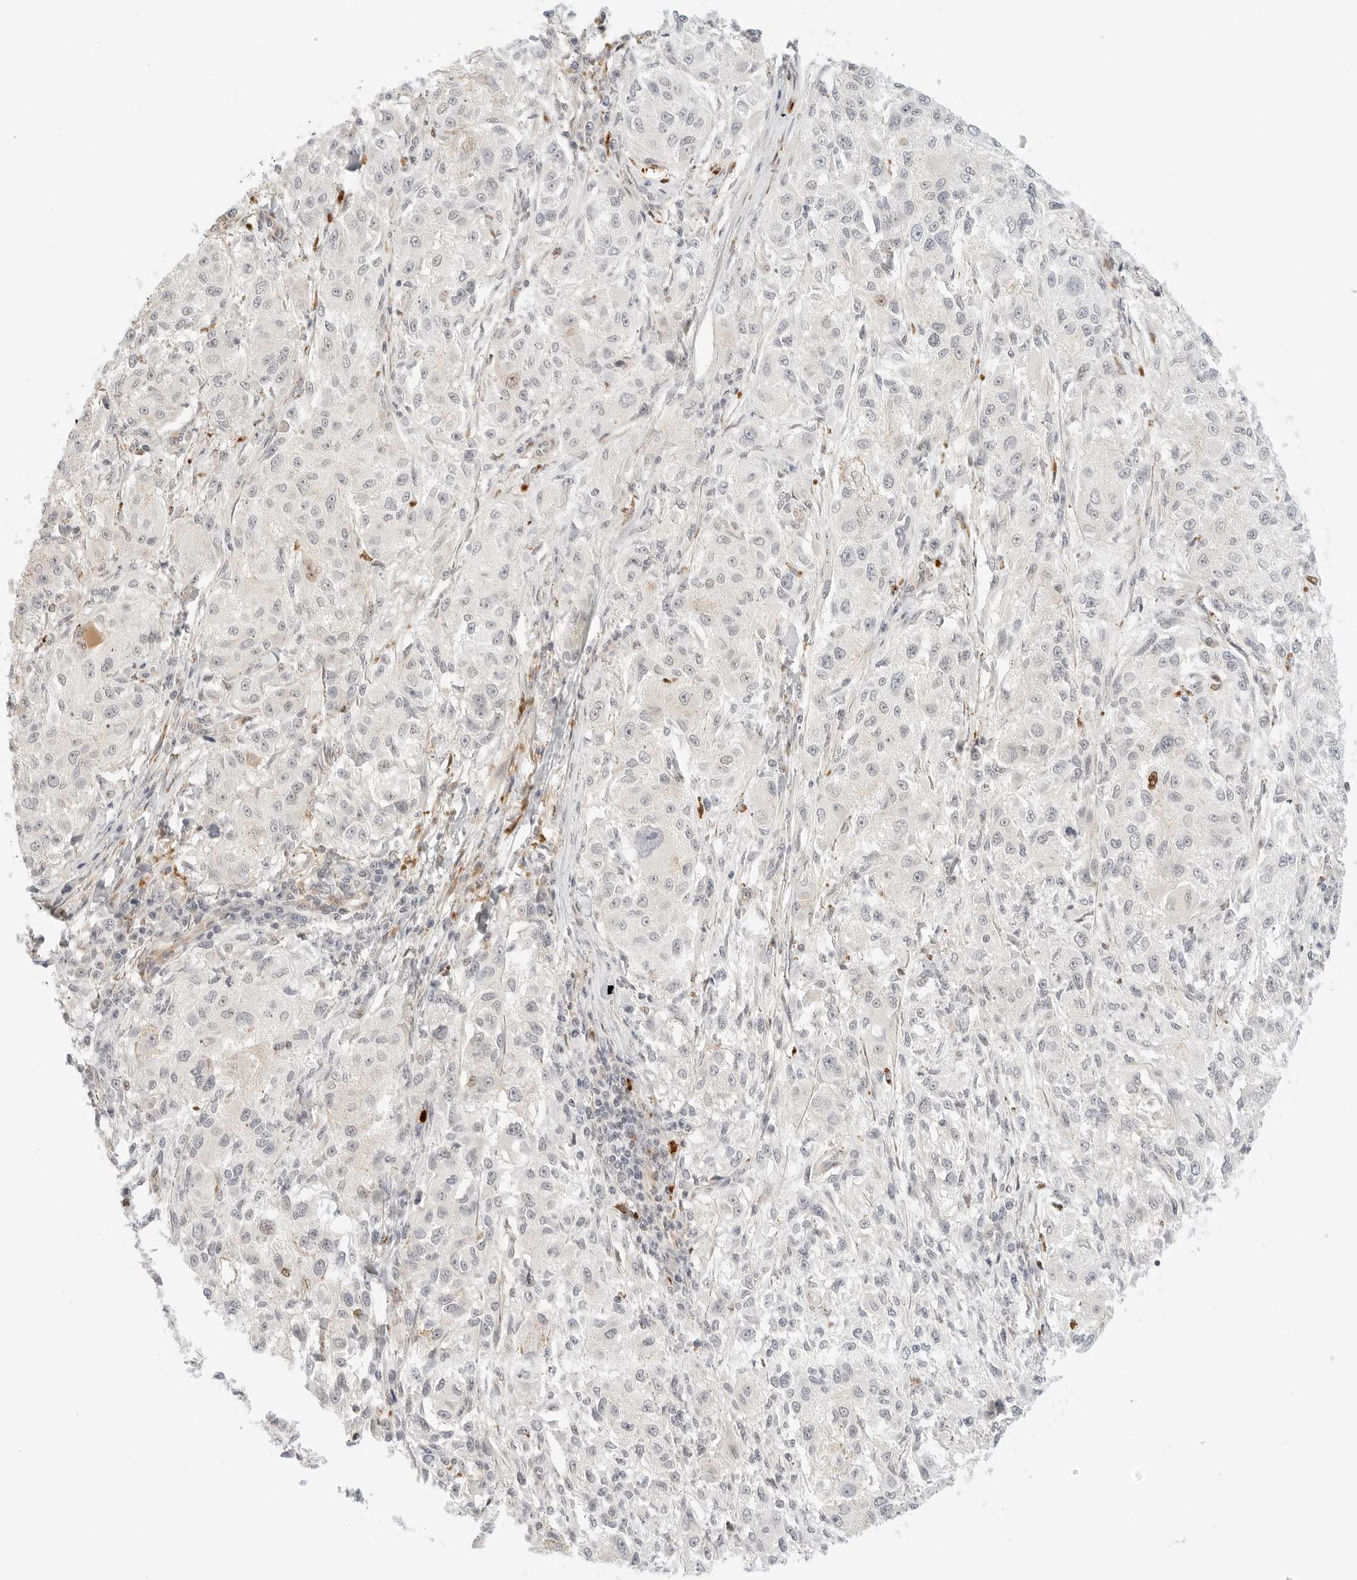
{"staining": {"intensity": "negative", "quantity": "none", "location": "none"}, "tissue": "melanoma", "cell_type": "Tumor cells", "image_type": "cancer", "snomed": [{"axis": "morphology", "description": "Necrosis, NOS"}, {"axis": "morphology", "description": "Malignant melanoma, NOS"}, {"axis": "topography", "description": "Skin"}], "caption": "The histopathology image exhibits no significant staining in tumor cells of malignant melanoma. Nuclei are stained in blue.", "gene": "TEKT2", "patient": {"sex": "female", "age": 87}}